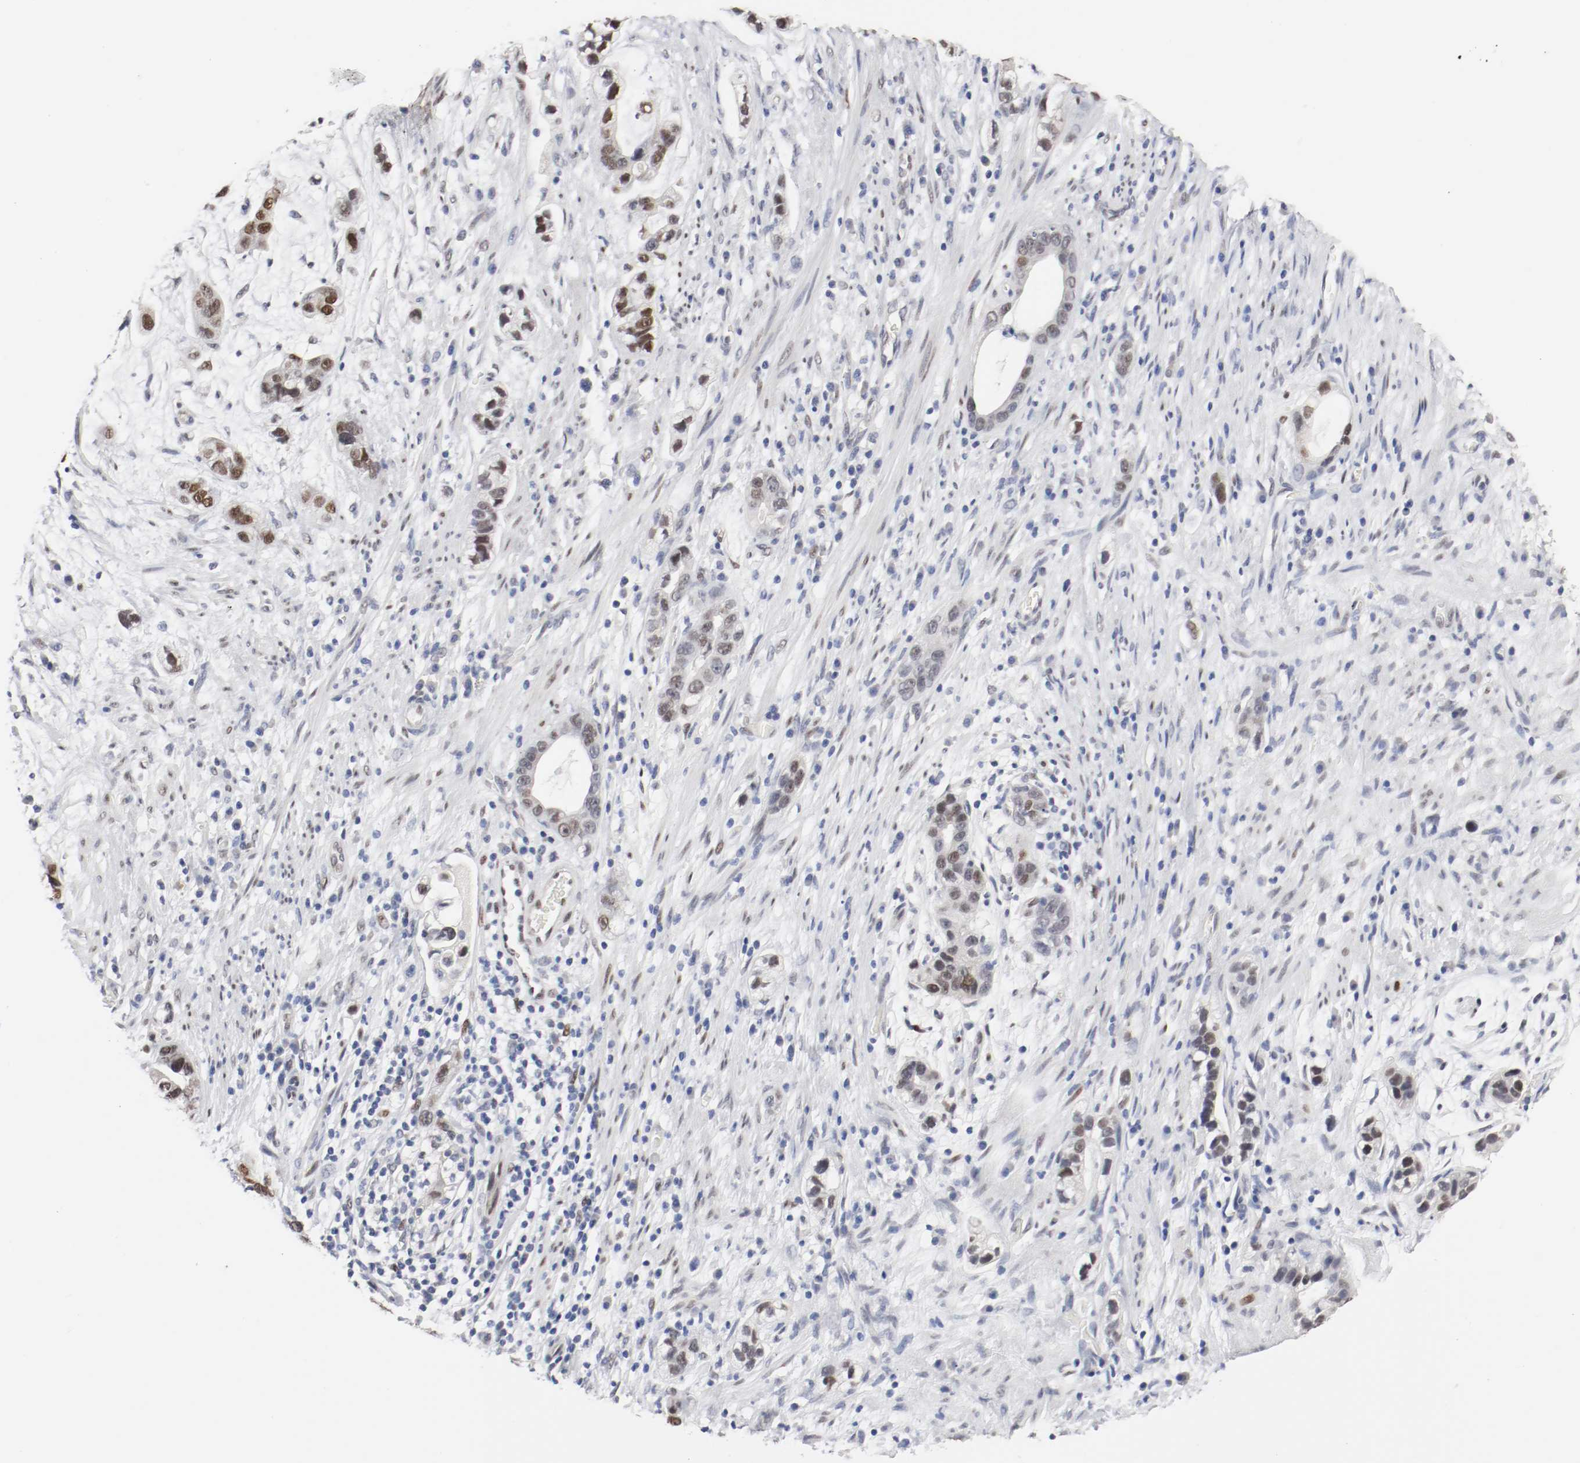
{"staining": {"intensity": "strong", "quantity": "25%-75%", "location": "nuclear"}, "tissue": "stomach cancer", "cell_type": "Tumor cells", "image_type": "cancer", "snomed": [{"axis": "morphology", "description": "Adenocarcinoma, NOS"}, {"axis": "topography", "description": "Stomach, lower"}], "caption": "This photomicrograph exhibits adenocarcinoma (stomach) stained with immunohistochemistry to label a protein in brown. The nuclear of tumor cells show strong positivity for the protein. Nuclei are counter-stained blue.", "gene": "FOSL2", "patient": {"sex": "female", "age": 93}}